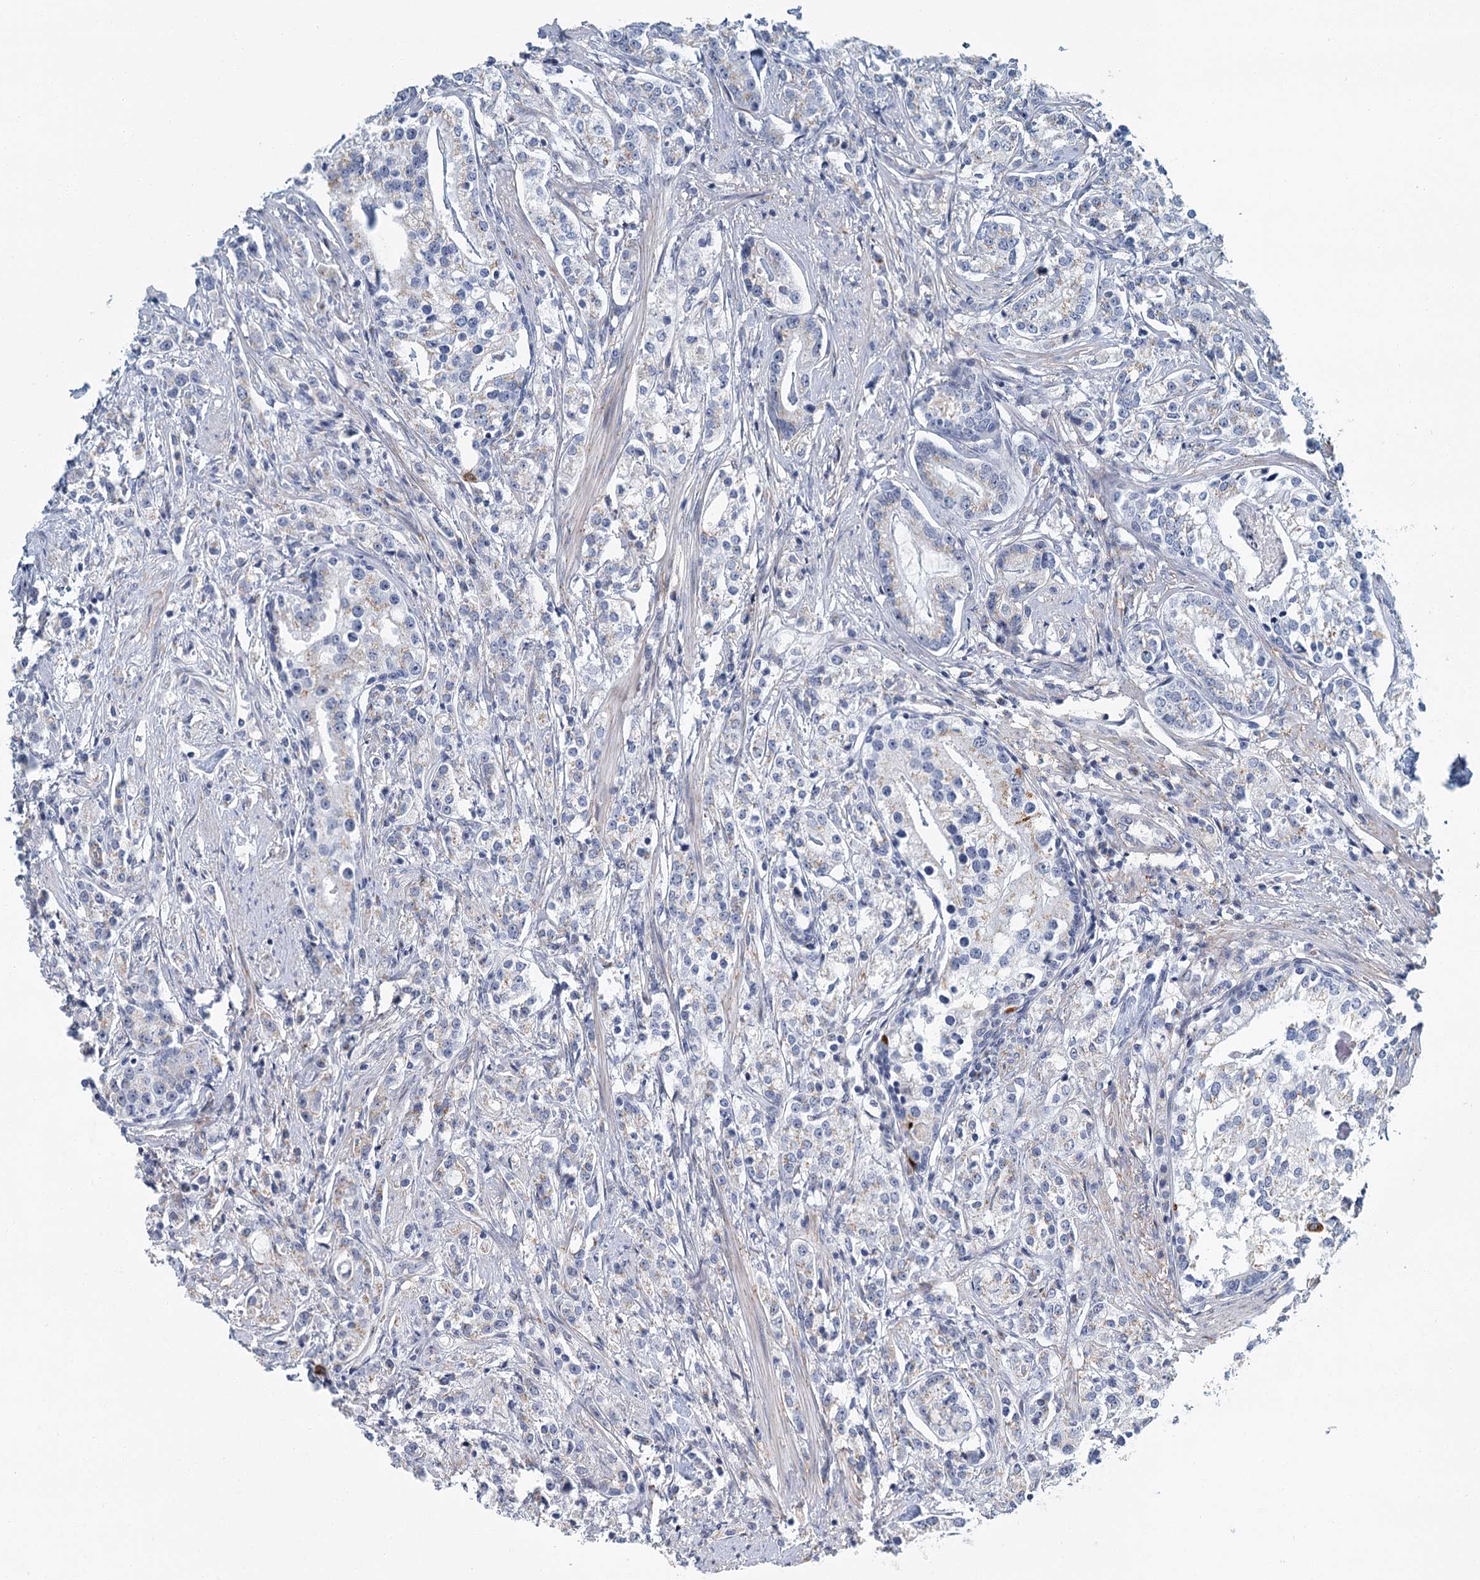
{"staining": {"intensity": "negative", "quantity": "none", "location": "none"}, "tissue": "prostate cancer", "cell_type": "Tumor cells", "image_type": "cancer", "snomed": [{"axis": "morphology", "description": "Adenocarcinoma, High grade"}, {"axis": "topography", "description": "Prostate"}], "caption": "Prostate adenocarcinoma (high-grade) was stained to show a protein in brown. There is no significant expression in tumor cells.", "gene": "ZNF527", "patient": {"sex": "male", "age": 69}}